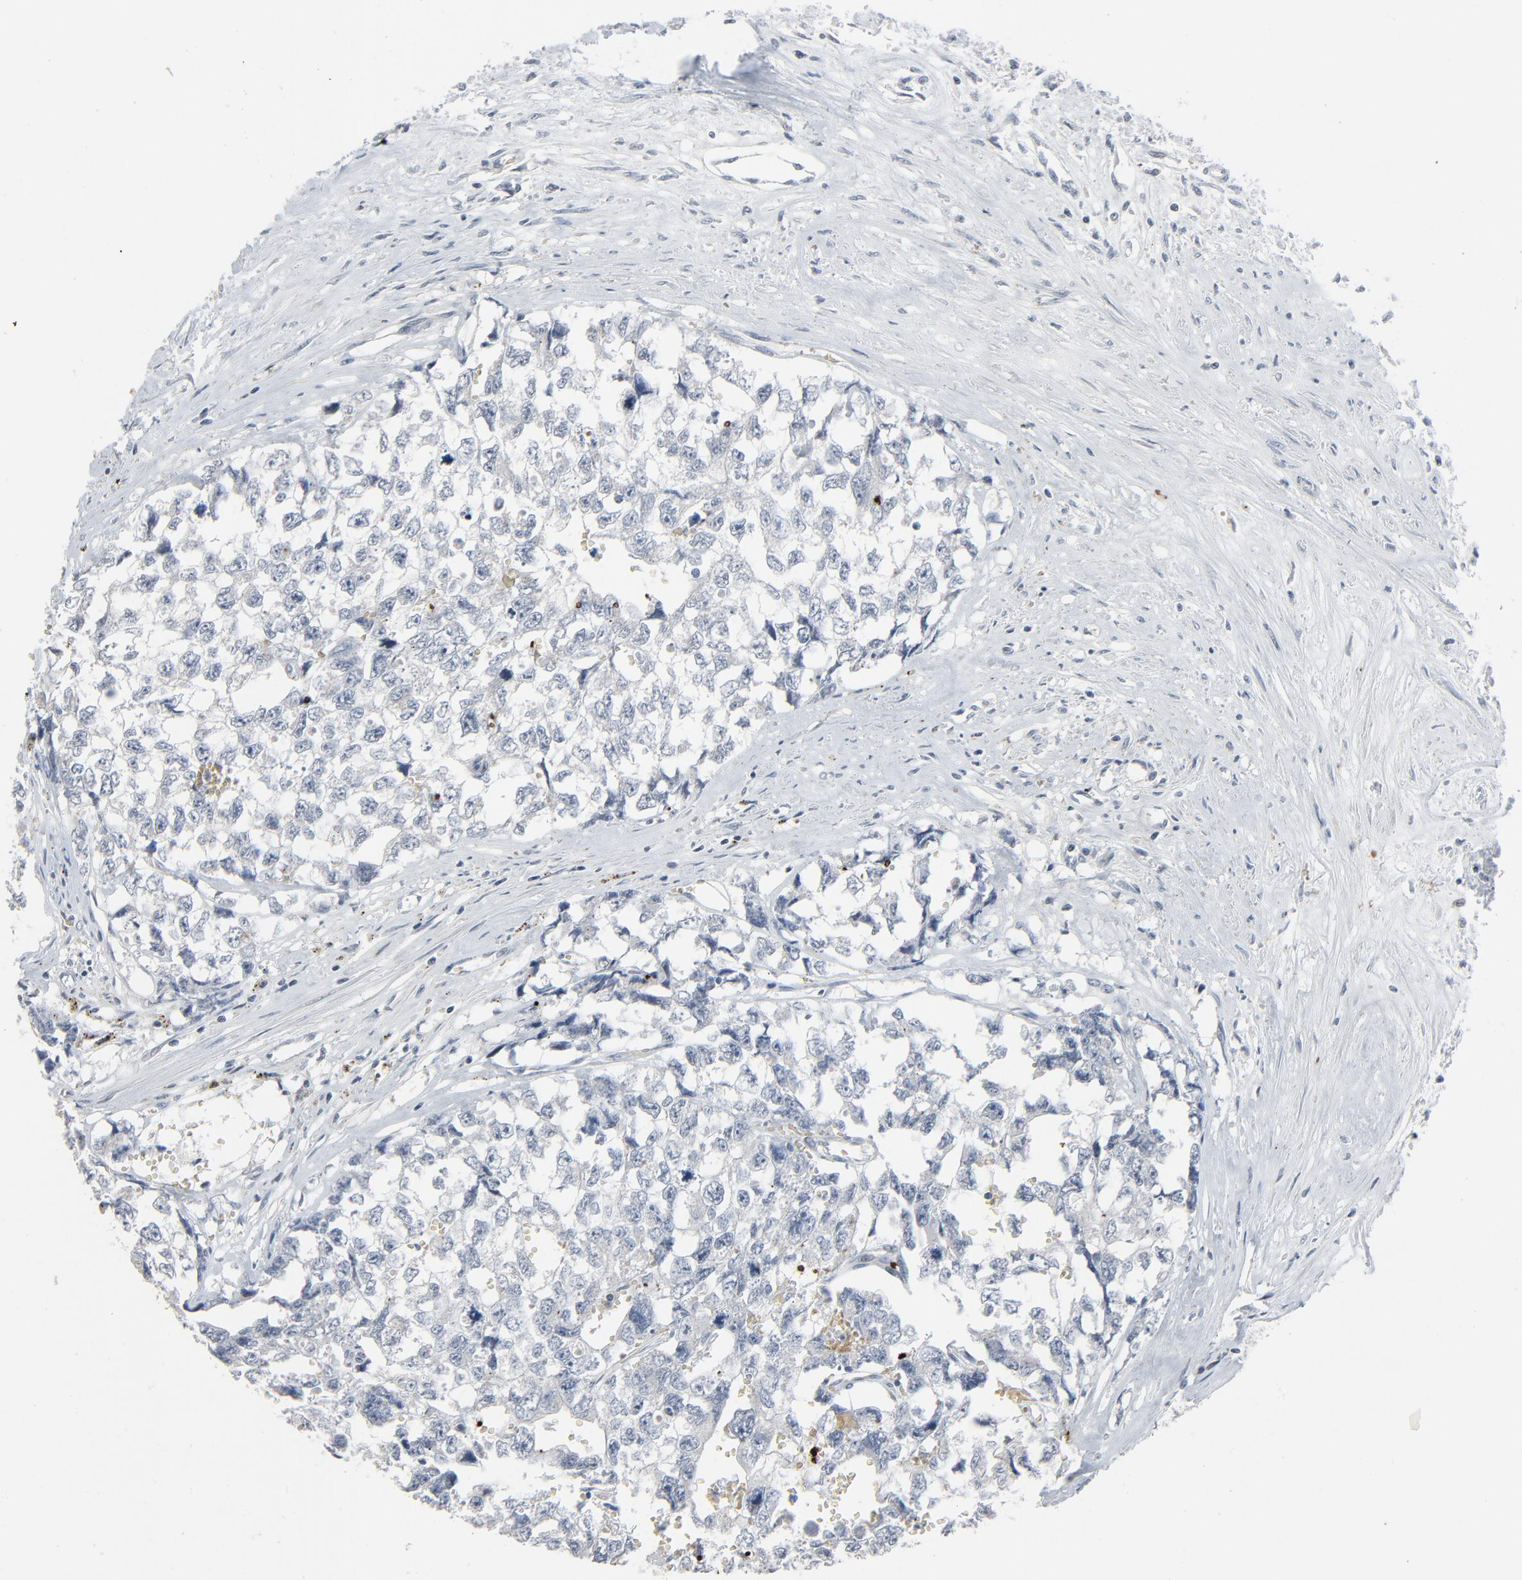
{"staining": {"intensity": "negative", "quantity": "none", "location": "none"}, "tissue": "testis cancer", "cell_type": "Tumor cells", "image_type": "cancer", "snomed": [{"axis": "morphology", "description": "Carcinoma, Embryonal, NOS"}, {"axis": "topography", "description": "Testis"}], "caption": "IHC histopathology image of testis cancer (embryonal carcinoma) stained for a protein (brown), which shows no staining in tumor cells.", "gene": "SAGE1", "patient": {"sex": "male", "age": 31}}